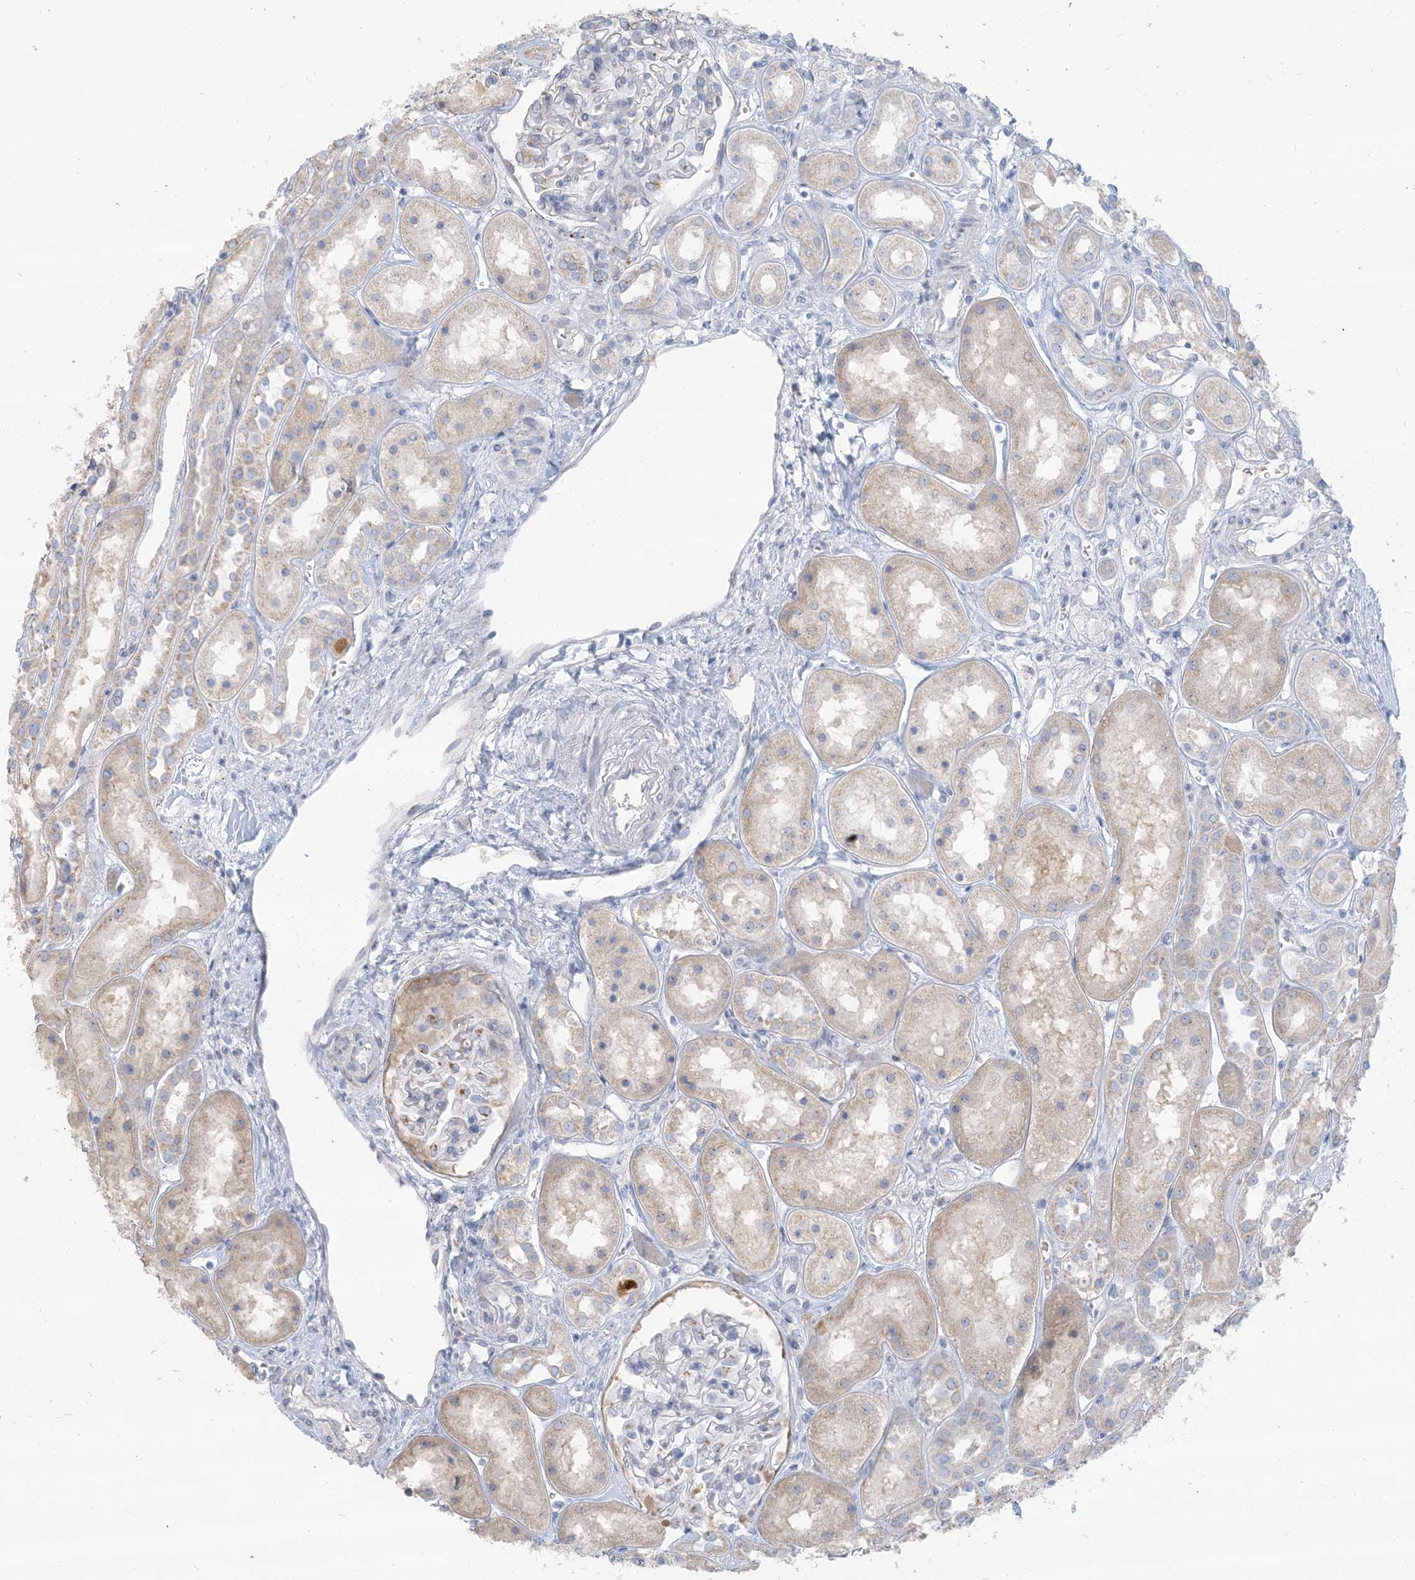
{"staining": {"intensity": "negative", "quantity": "none", "location": "none"}, "tissue": "kidney", "cell_type": "Cells in glomeruli", "image_type": "normal", "snomed": [{"axis": "morphology", "description": "Normal tissue, NOS"}, {"axis": "topography", "description": "Kidney"}], "caption": "IHC of normal kidney reveals no positivity in cells in glomeruli.", "gene": "SCML1", "patient": {"sex": "male", "age": 70}}